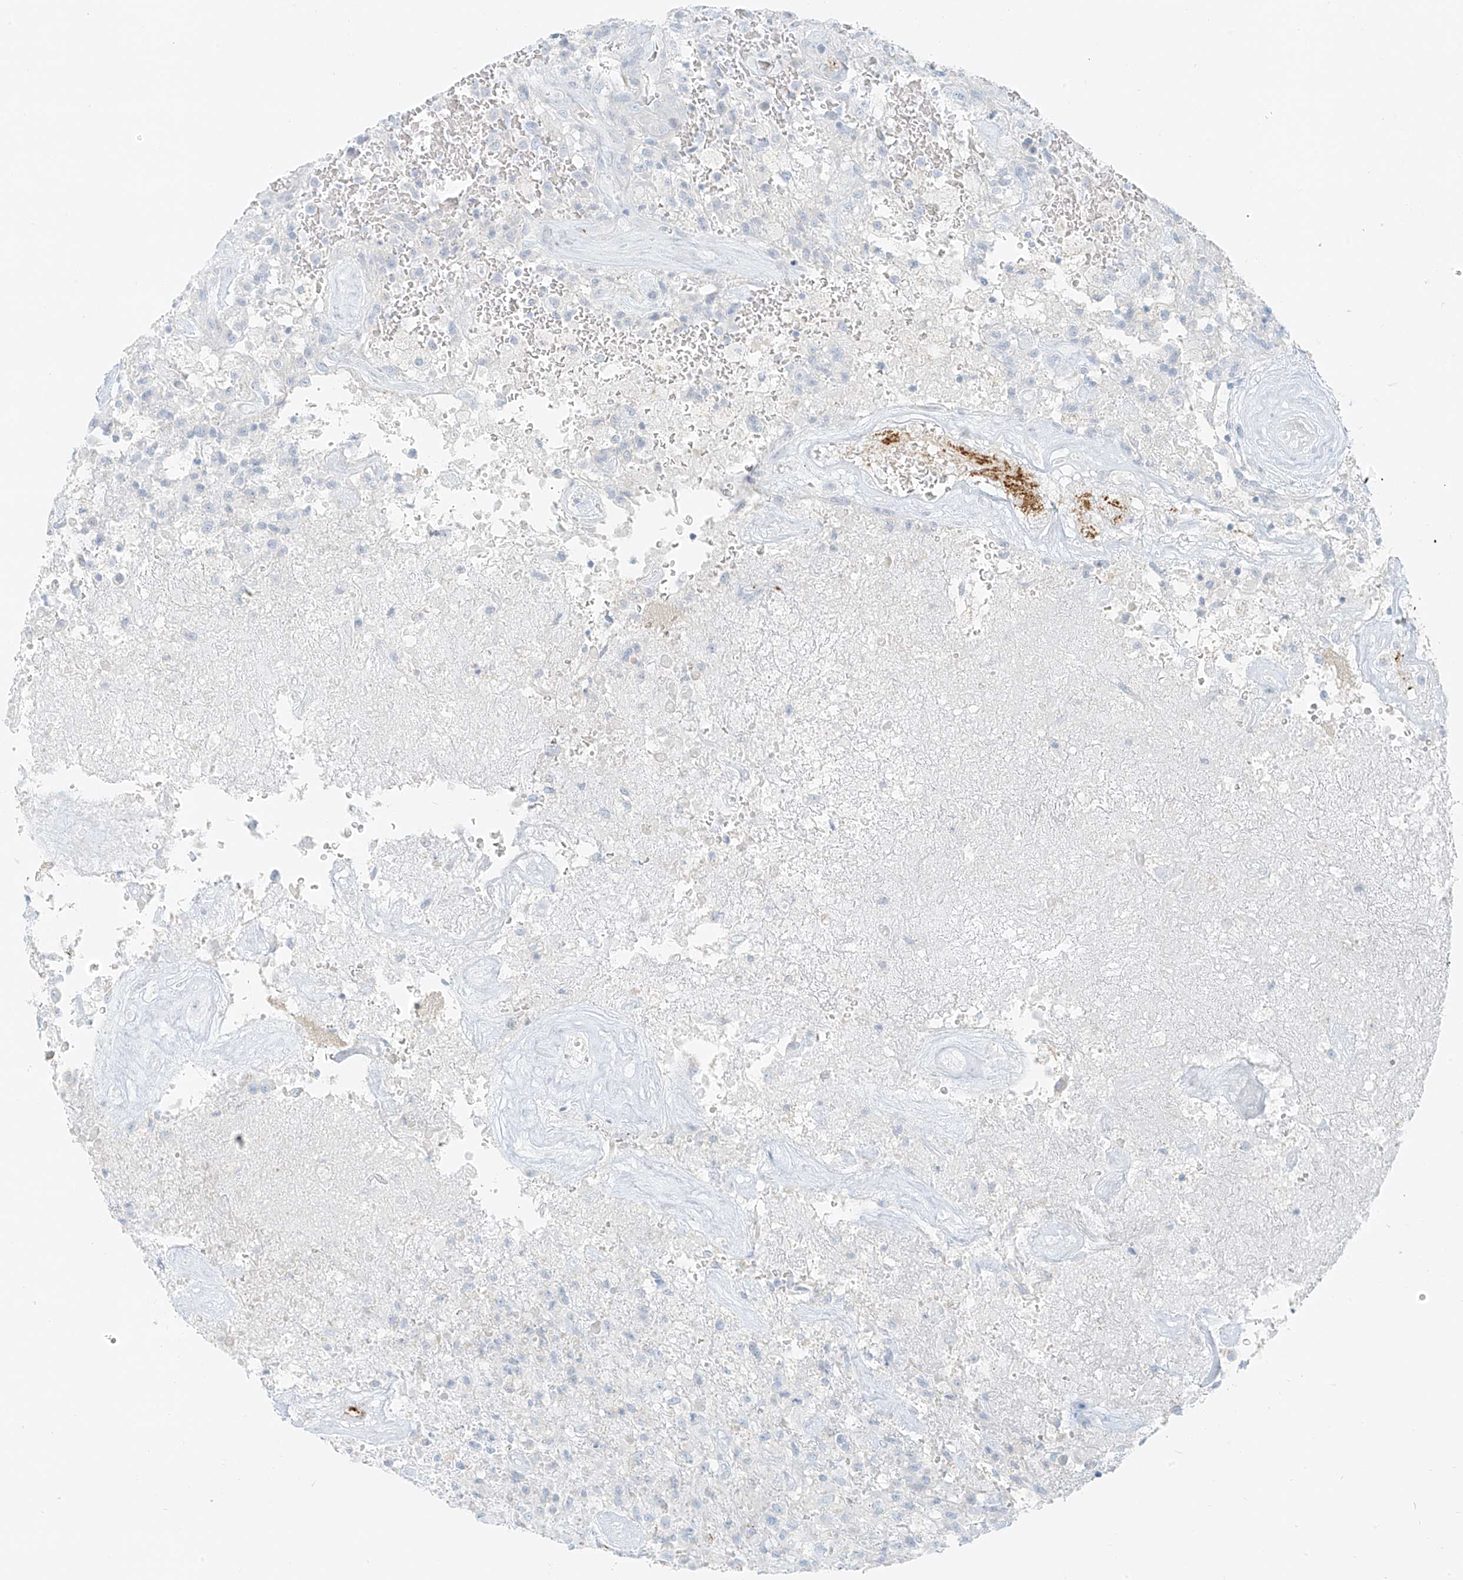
{"staining": {"intensity": "negative", "quantity": "none", "location": "none"}, "tissue": "glioma", "cell_type": "Tumor cells", "image_type": "cancer", "snomed": [{"axis": "morphology", "description": "Glioma, malignant, High grade"}, {"axis": "topography", "description": "Brain"}], "caption": "Immunohistochemistry of glioma exhibits no staining in tumor cells. (Stains: DAB (3,3'-diaminobenzidine) IHC with hematoxylin counter stain, Microscopy: brightfield microscopy at high magnification).", "gene": "SMCP", "patient": {"sex": "female", "age": 57}}